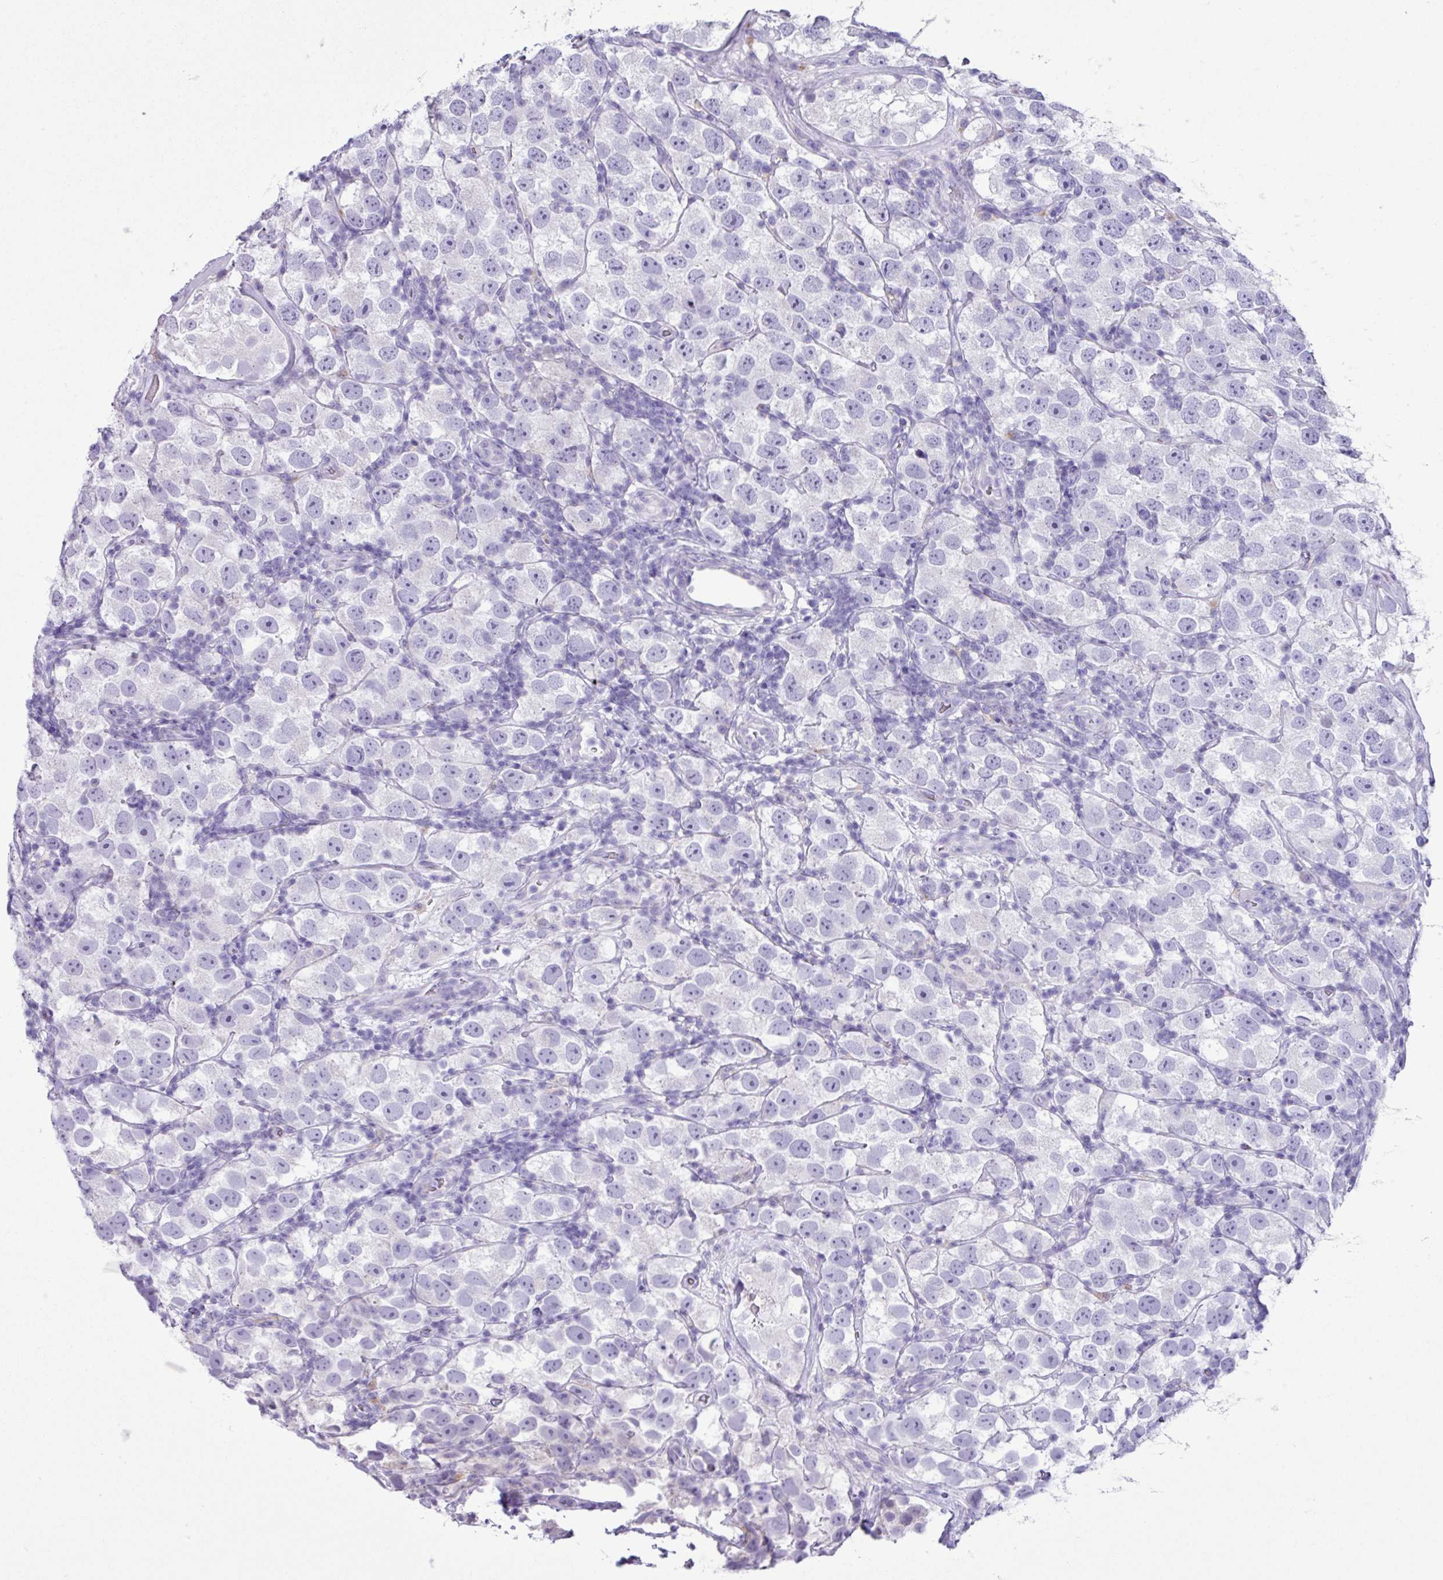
{"staining": {"intensity": "negative", "quantity": "none", "location": "none"}, "tissue": "testis cancer", "cell_type": "Tumor cells", "image_type": "cancer", "snomed": [{"axis": "morphology", "description": "Seminoma, NOS"}, {"axis": "topography", "description": "Testis"}], "caption": "Immunohistochemistry (IHC) histopathology image of neoplastic tissue: human testis cancer (seminoma) stained with DAB (3,3'-diaminobenzidine) exhibits no significant protein positivity in tumor cells.", "gene": "AGO3", "patient": {"sex": "male", "age": 26}}